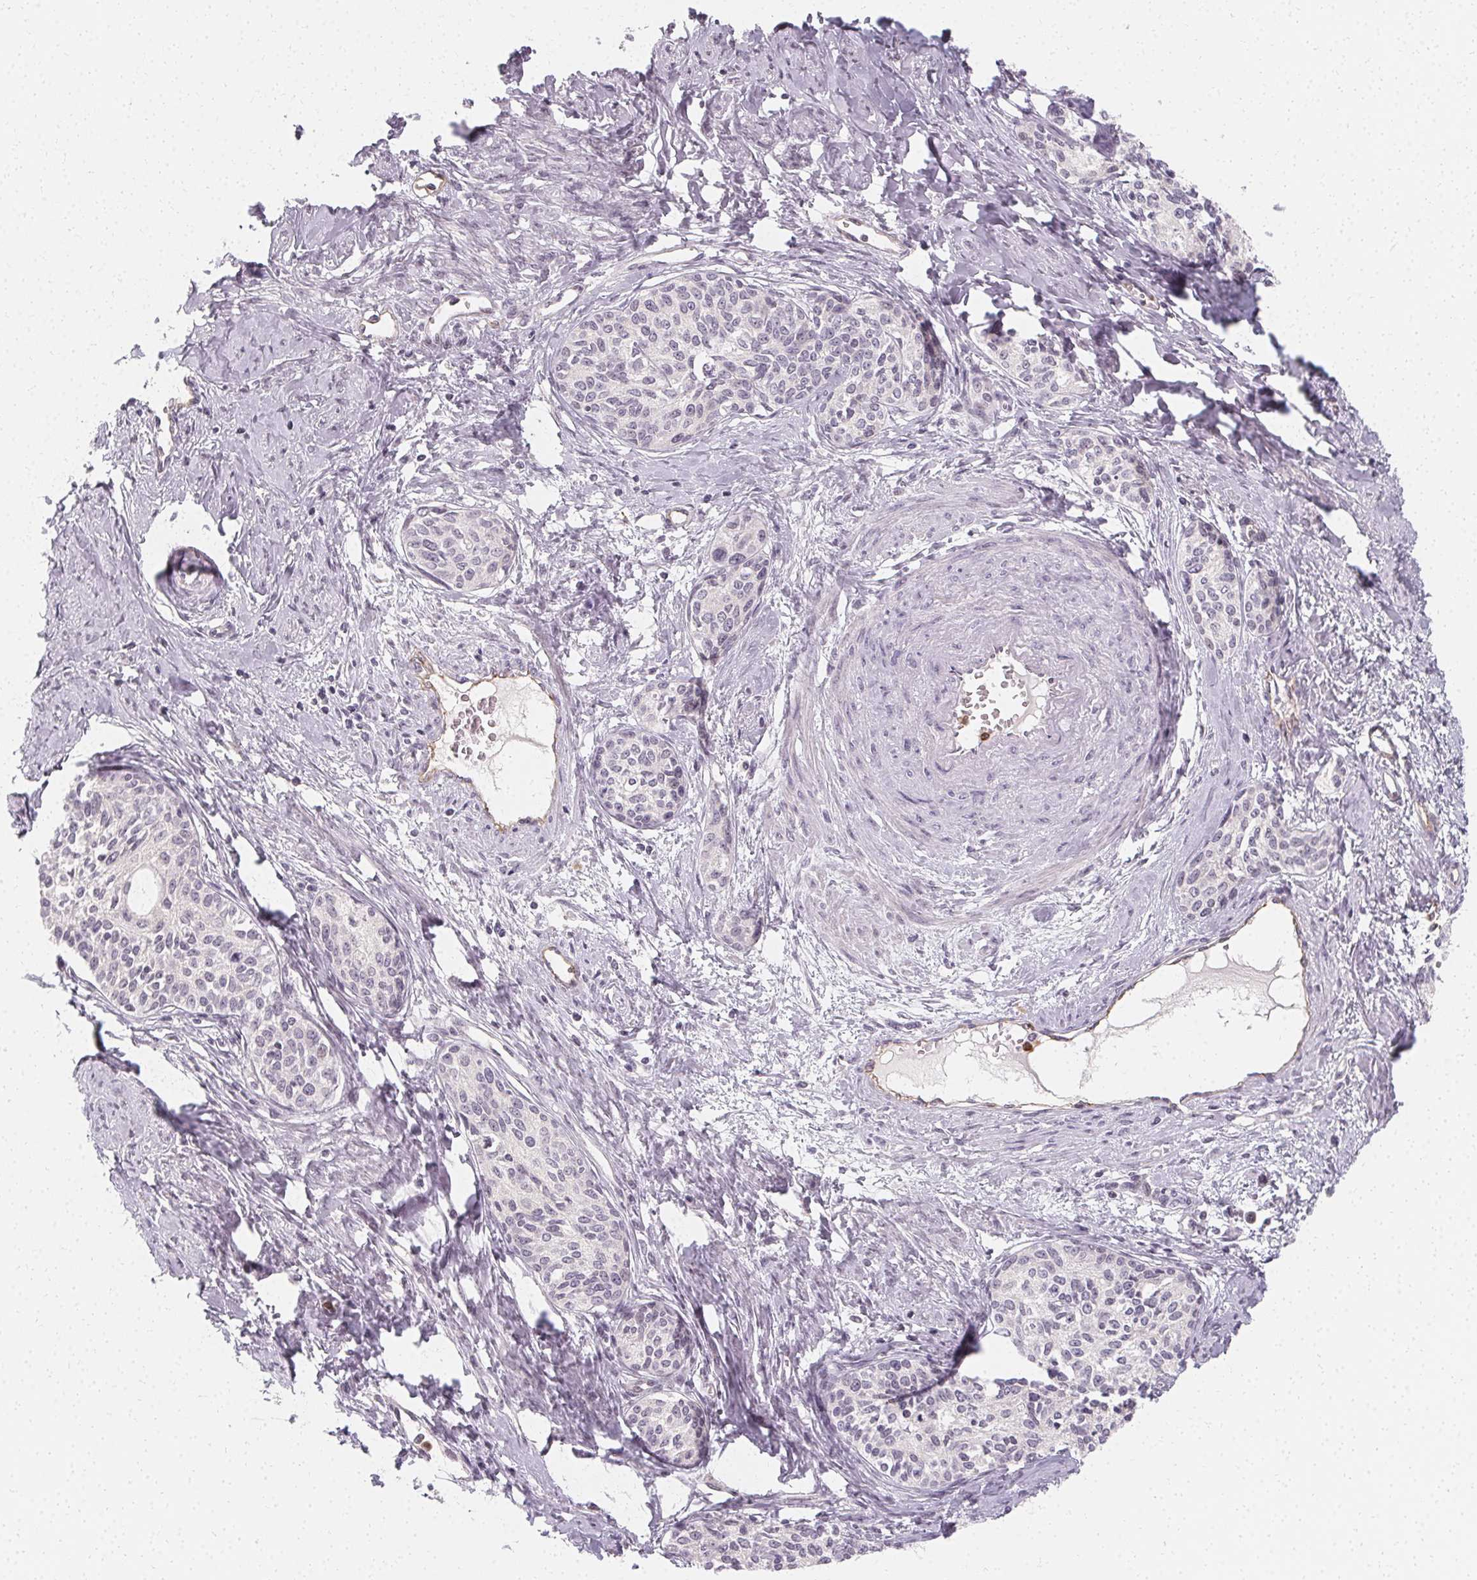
{"staining": {"intensity": "negative", "quantity": "none", "location": "none"}, "tissue": "cervical cancer", "cell_type": "Tumor cells", "image_type": "cancer", "snomed": [{"axis": "morphology", "description": "Squamous cell carcinoma, NOS"}, {"axis": "morphology", "description": "Adenocarcinoma, NOS"}, {"axis": "topography", "description": "Cervix"}], "caption": "A high-resolution image shows immunohistochemistry (IHC) staining of cervical cancer, which reveals no significant staining in tumor cells.", "gene": "CLCNKB", "patient": {"sex": "female", "age": 52}}